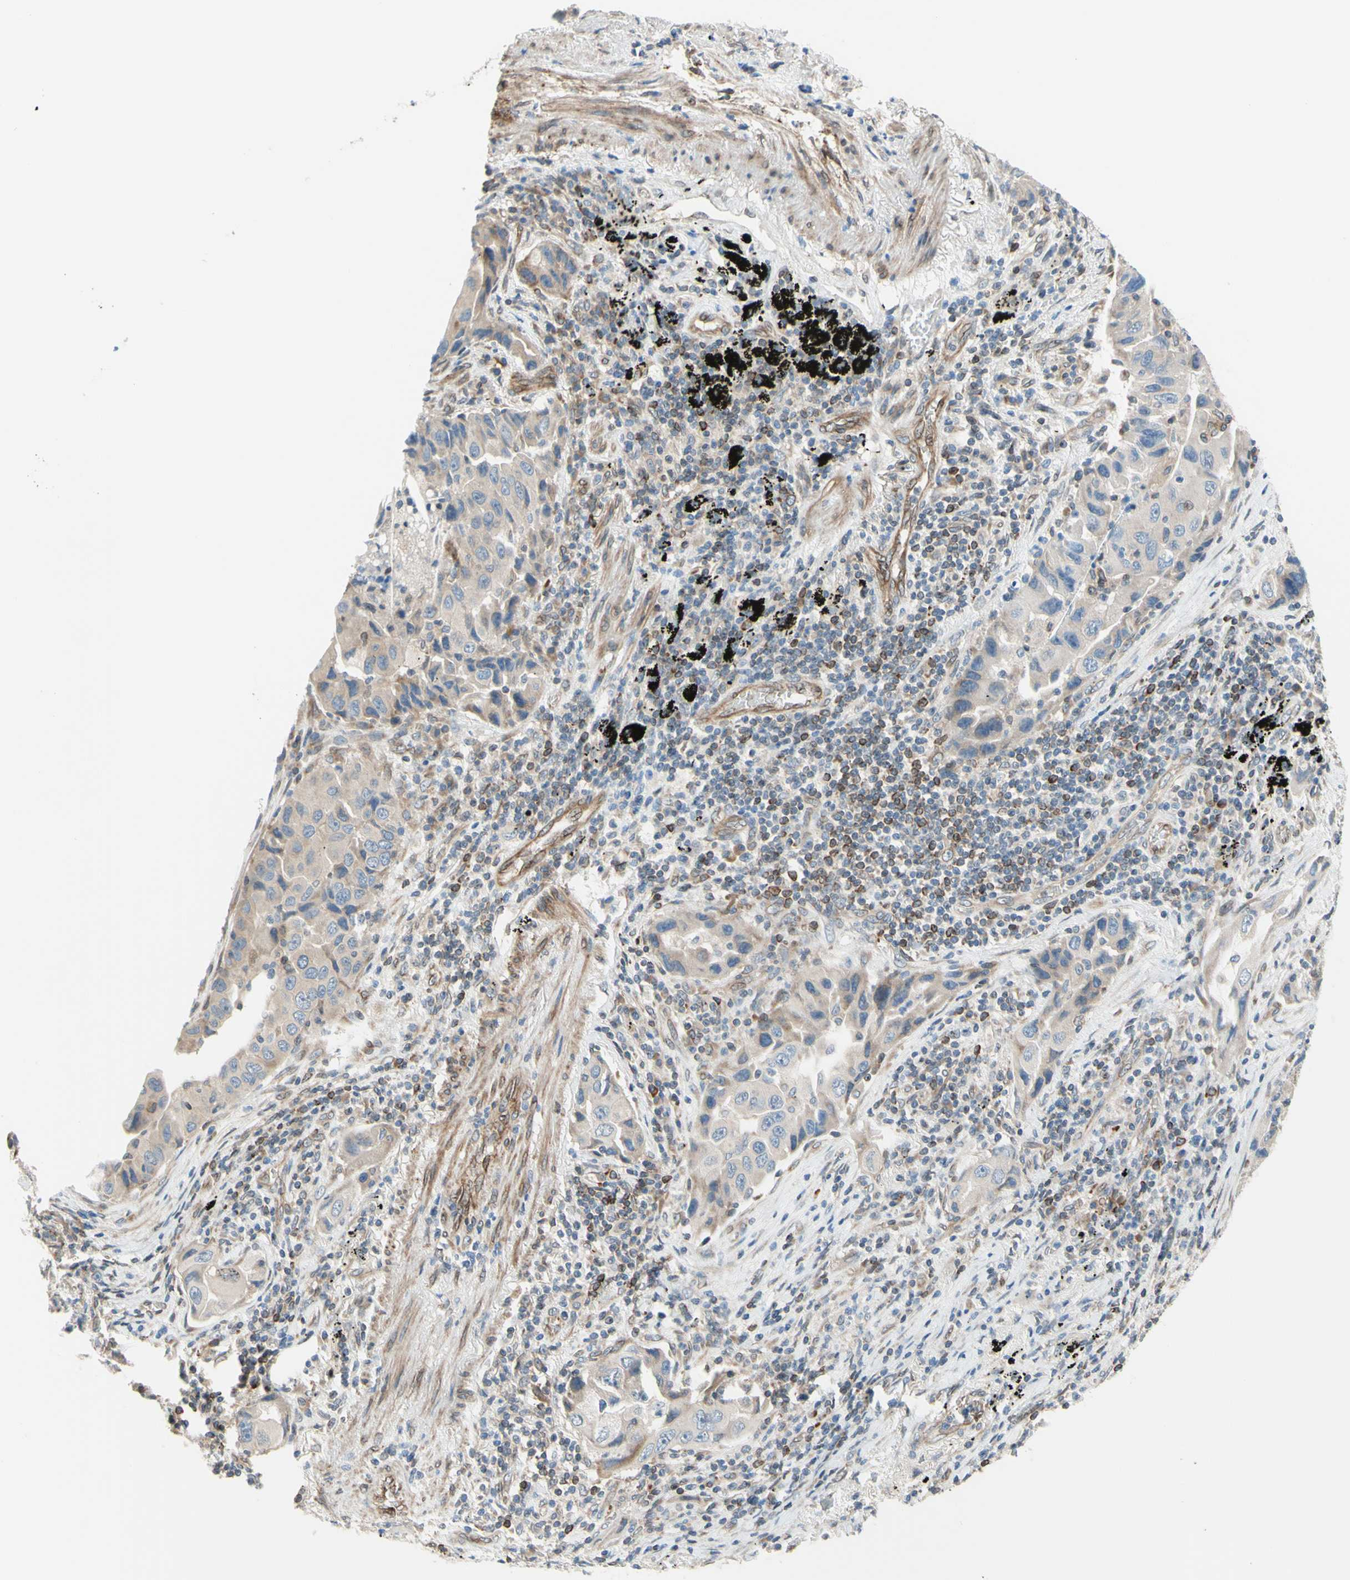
{"staining": {"intensity": "weak", "quantity": ">75%", "location": "cytoplasmic/membranous"}, "tissue": "lung cancer", "cell_type": "Tumor cells", "image_type": "cancer", "snomed": [{"axis": "morphology", "description": "Adenocarcinoma, NOS"}, {"axis": "topography", "description": "Lung"}], "caption": "A brown stain shows weak cytoplasmic/membranous staining of a protein in lung cancer (adenocarcinoma) tumor cells.", "gene": "TRAF2", "patient": {"sex": "female", "age": 65}}